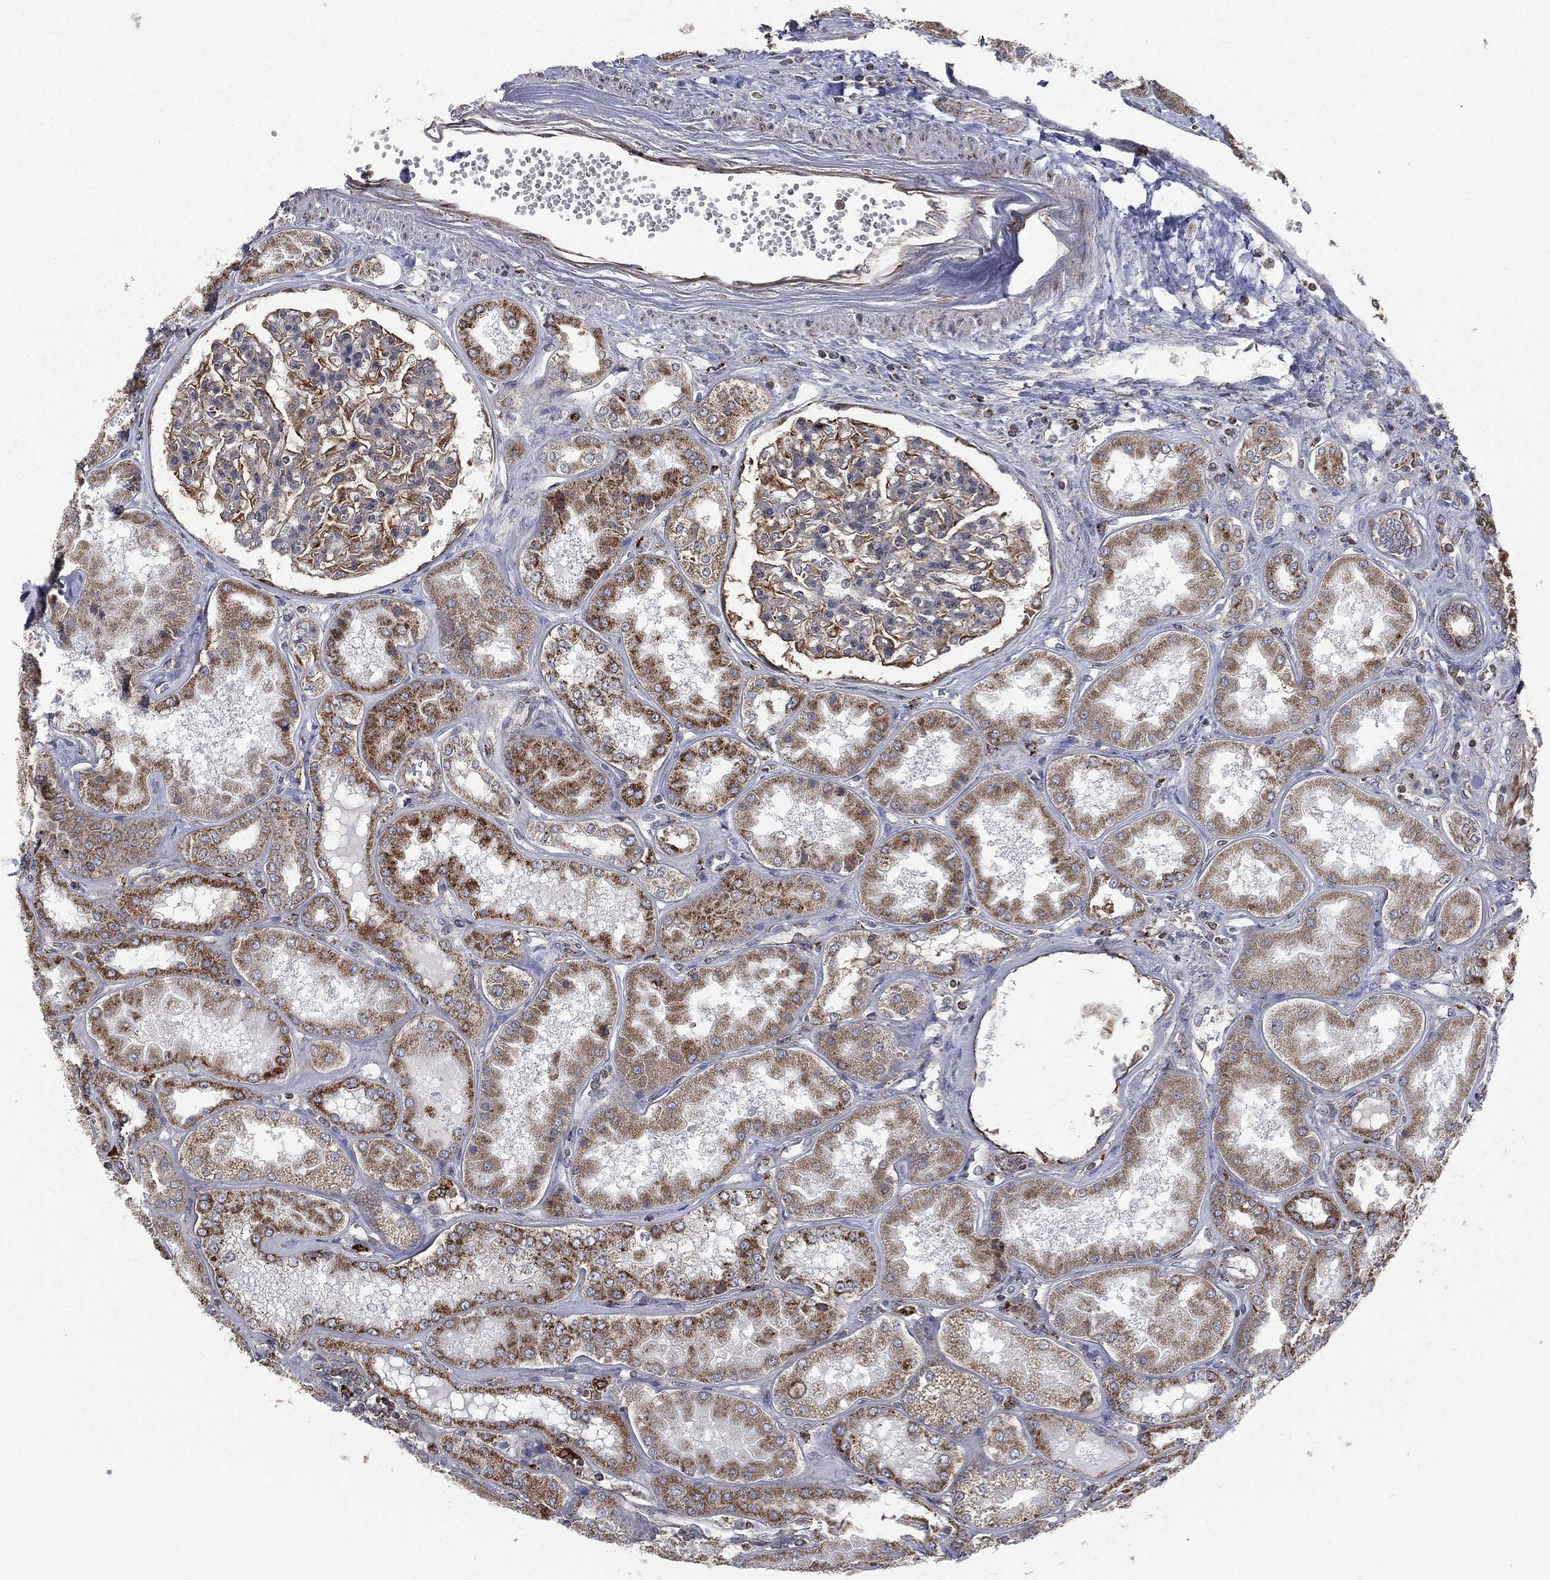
{"staining": {"intensity": "strong", "quantity": "25%-75%", "location": "cytoplasmic/membranous"}, "tissue": "kidney", "cell_type": "Cells in glomeruli", "image_type": "normal", "snomed": [{"axis": "morphology", "description": "Normal tissue, NOS"}, {"axis": "topography", "description": "Kidney"}], "caption": "This is an image of immunohistochemistry (IHC) staining of normal kidney, which shows strong positivity in the cytoplasmic/membranous of cells in glomeruli.", "gene": "RIN3", "patient": {"sex": "female", "age": 56}}